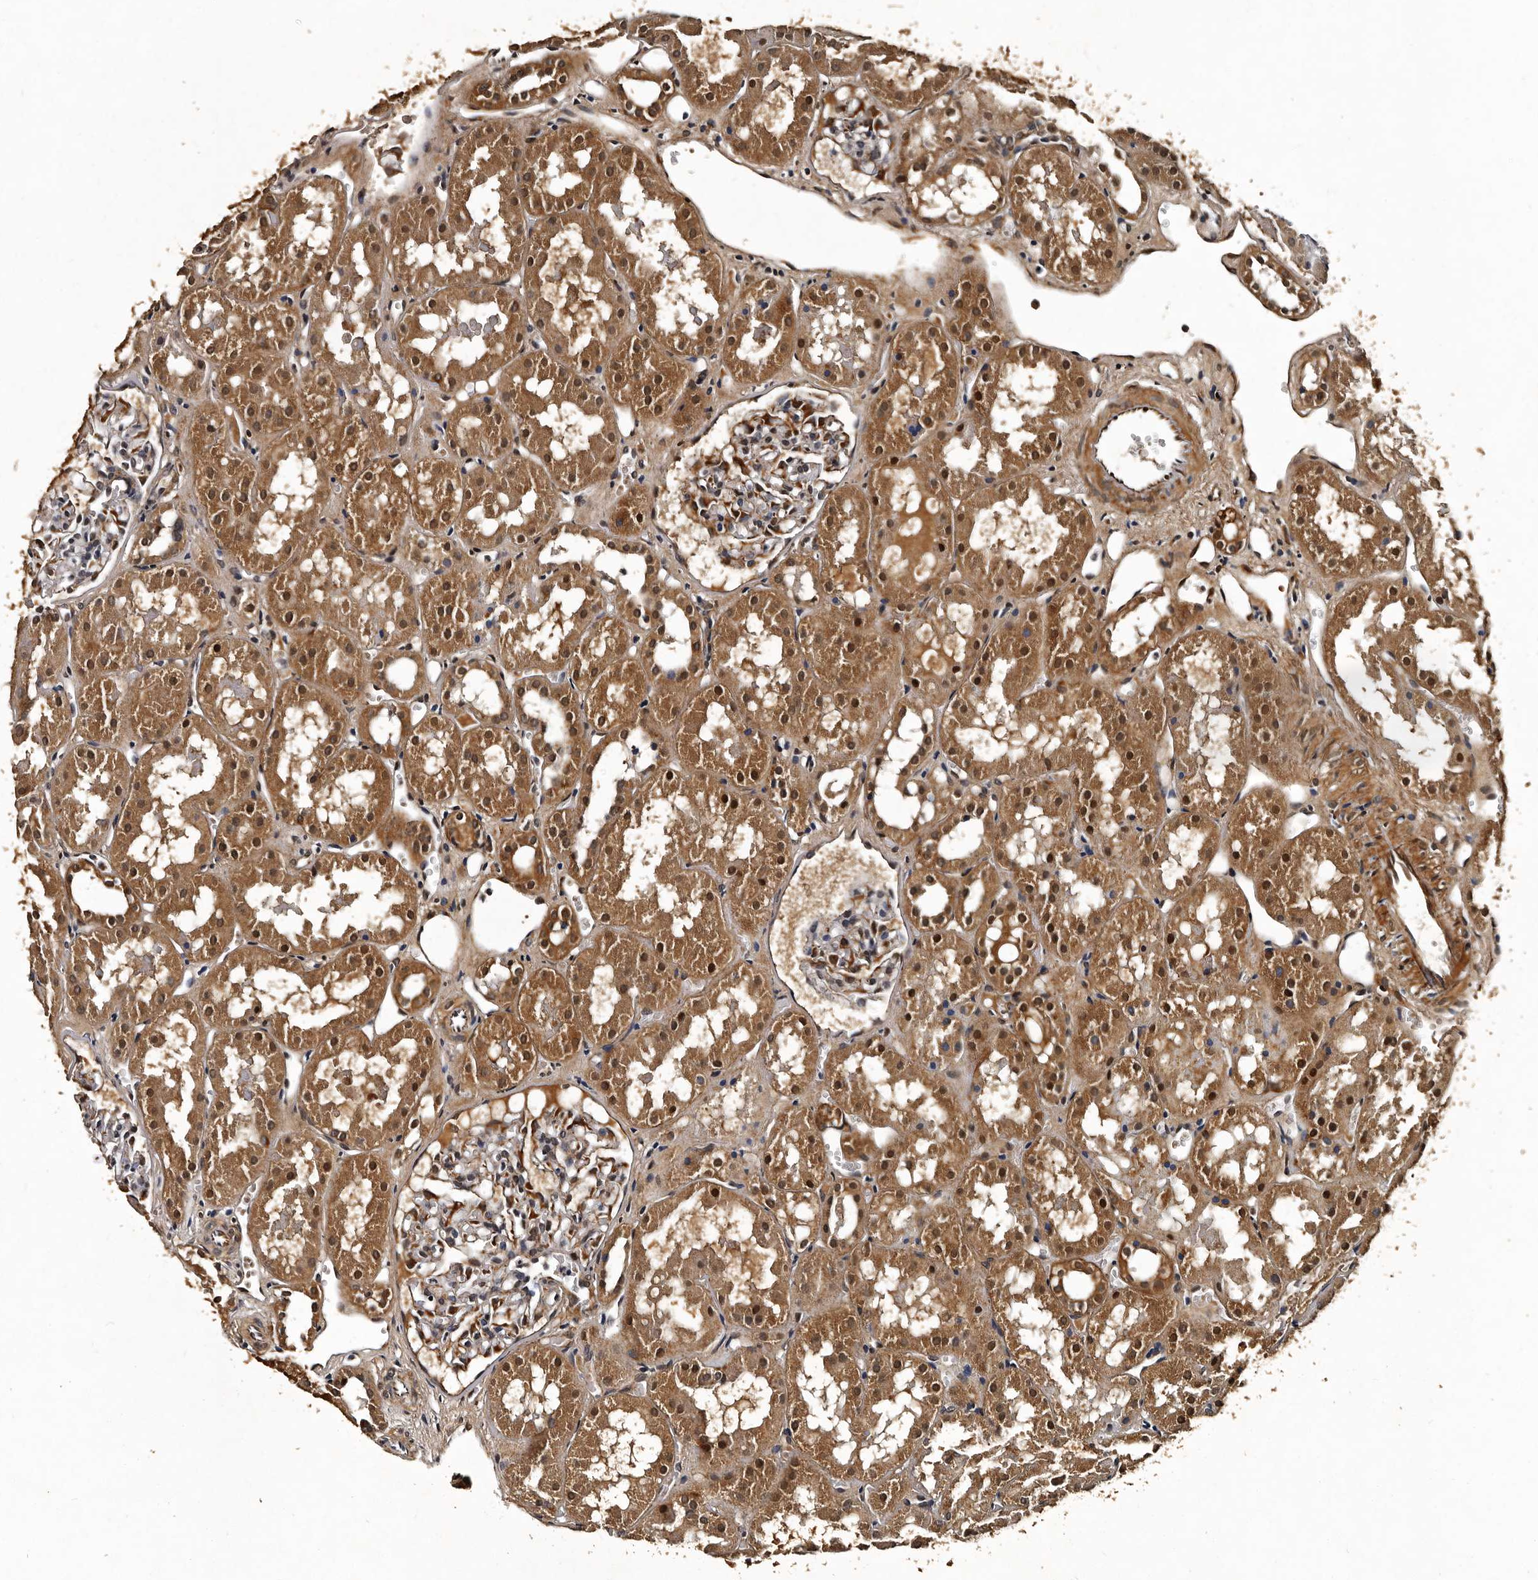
{"staining": {"intensity": "moderate", "quantity": "<25%", "location": "cytoplasmic/membranous,nuclear"}, "tissue": "kidney", "cell_type": "Cells in glomeruli", "image_type": "normal", "snomed": [{"axis": "morphology", "description": "Normal tissue, NOS"}, {"axis": "topography", "description": "Kidney"}], "caption": "DAB immunohistochemical staining of unremarkable human kidney displays moderate cytoplasmic/membranous,nuclear protein staining in about <25% of cells in glomeruli.", "gene": "CPNE3", "patient": {"sex": "male", "age": 16}}